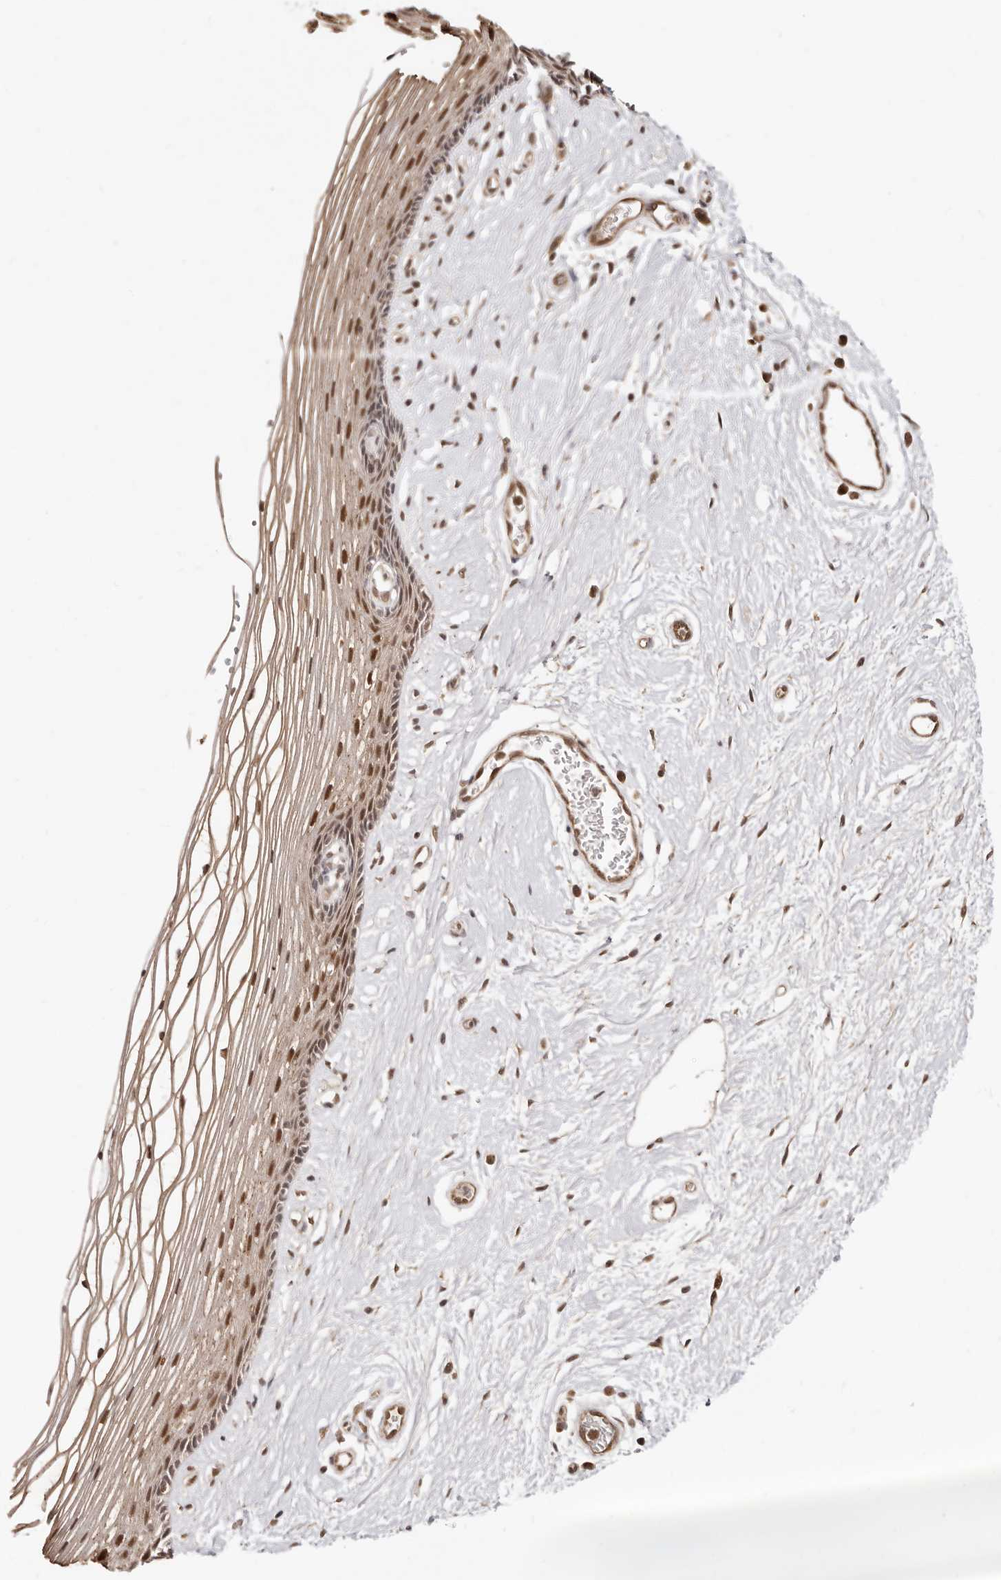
{"staining": {"intensity": "moderate", "quantity": ">75%", "location": "nuclear"}, "tissue": "vagina", "cell_type": "Squamous epithelial cells", "image_type": "normal", "snomed": [{"axis": "morphology", "description": "Normal tissue, NOS"}, {"axis": "topography", "description": "Vagina"}], "caption": "Immunohistochemistry image of benign human vagina stained for a protein (brown), which demonstrates medium levels of moderate nuclear positivity in about >75% of squamous epithelial cells.", "gene": "MED8", "patient": {"sex": "female", "age": 46}}